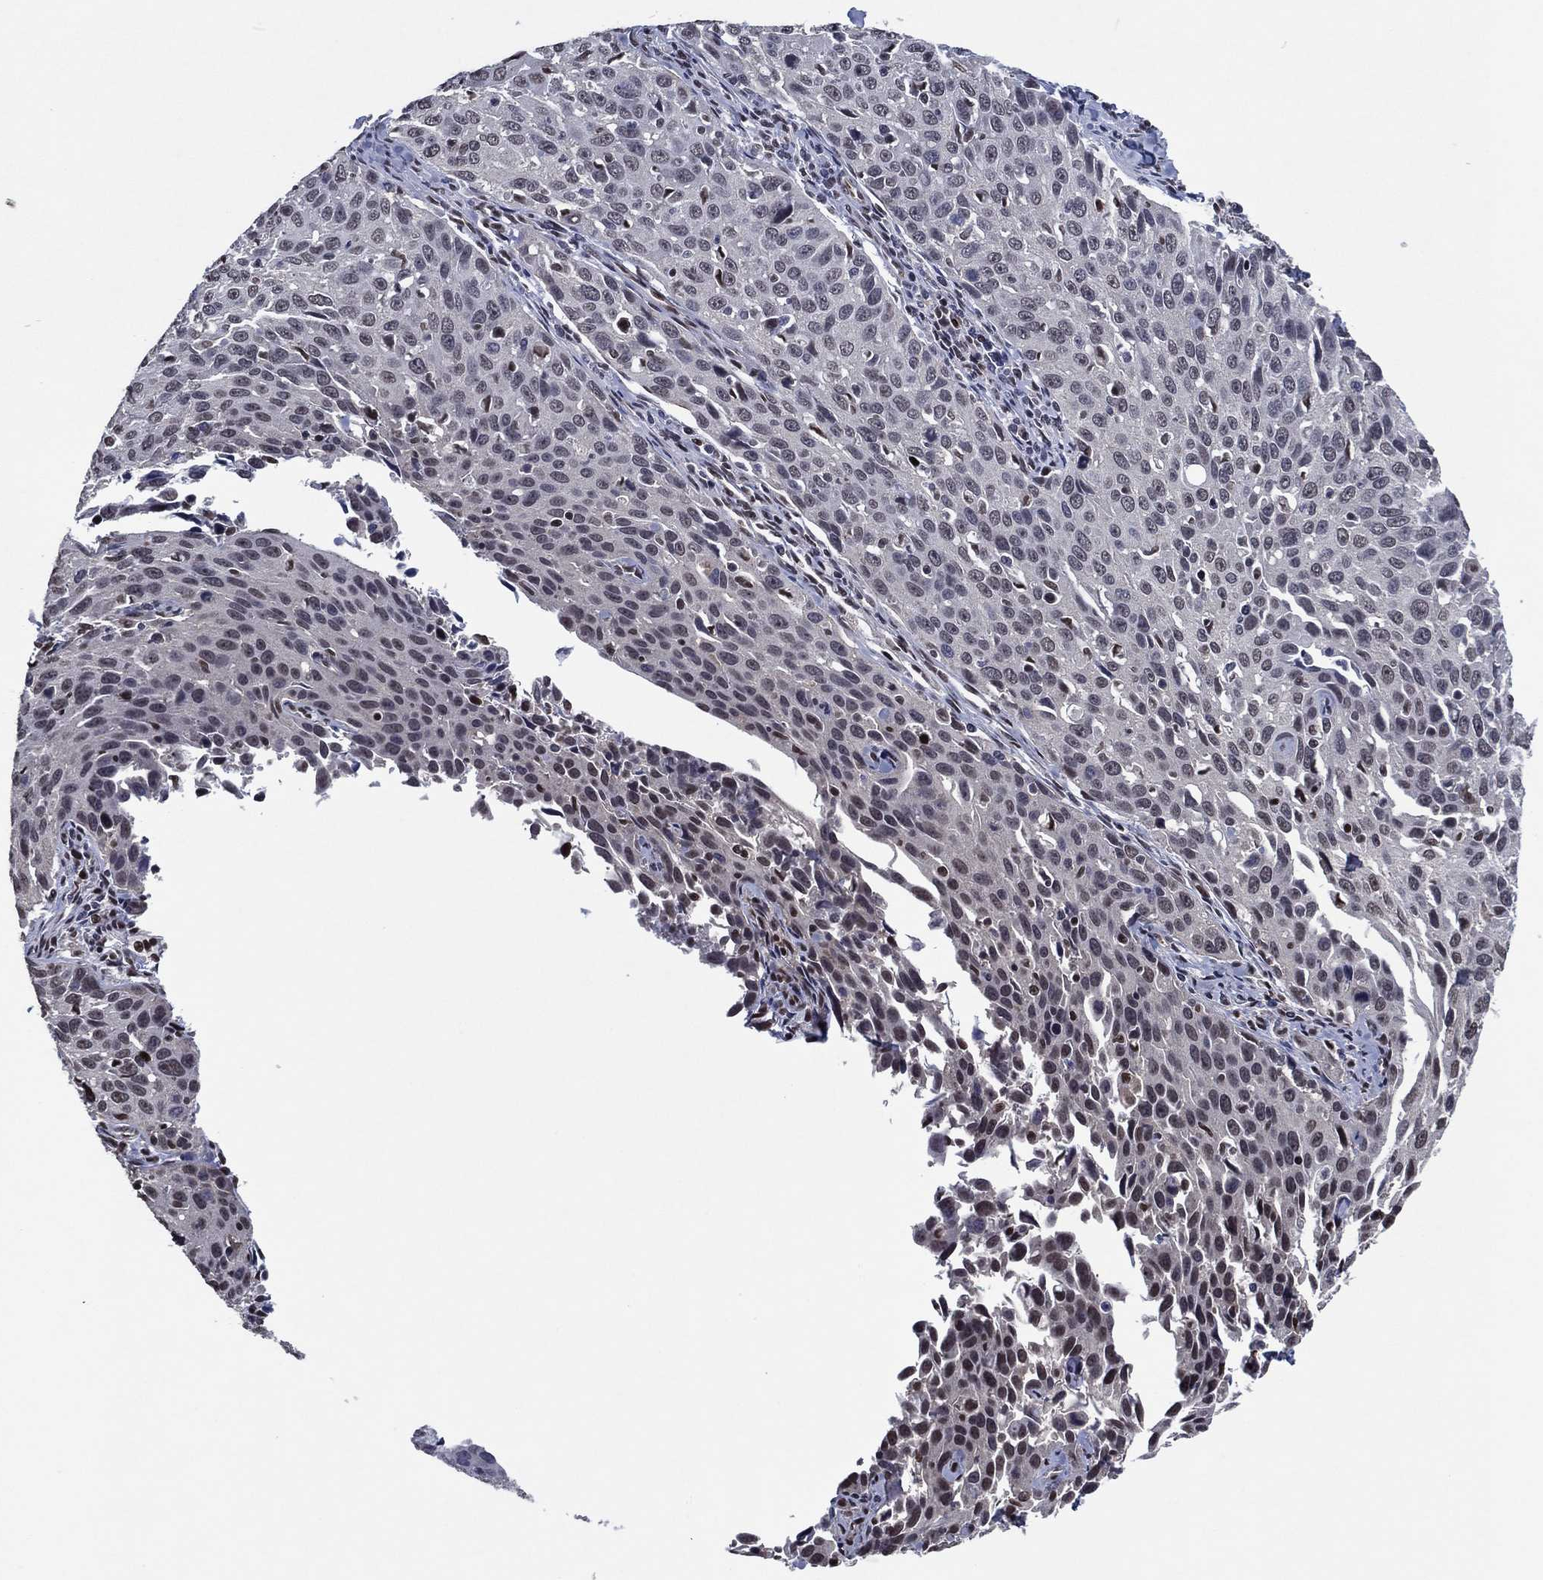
{"staining": {"intensity": "moderate", "quantity": "<25%", "location": "nuclear"}, "tissue": "cervical cancer", "cell_type": "Tumor cells", "image_type": "cancer", "snomed": [{"axis": "morphology", "description": "Squamous cell carcinoma, NOS"}, {"axis": "topography", "description": "Cervix"}], "caption": "Immunohistochemical staining of human cervical squamous cell carcinoma reveals low levels of moderate nuclear protein expression in about <25% of tumor cells.", "gene": "ZBTB42", "patient": {"sex": "female", "age": 26}}